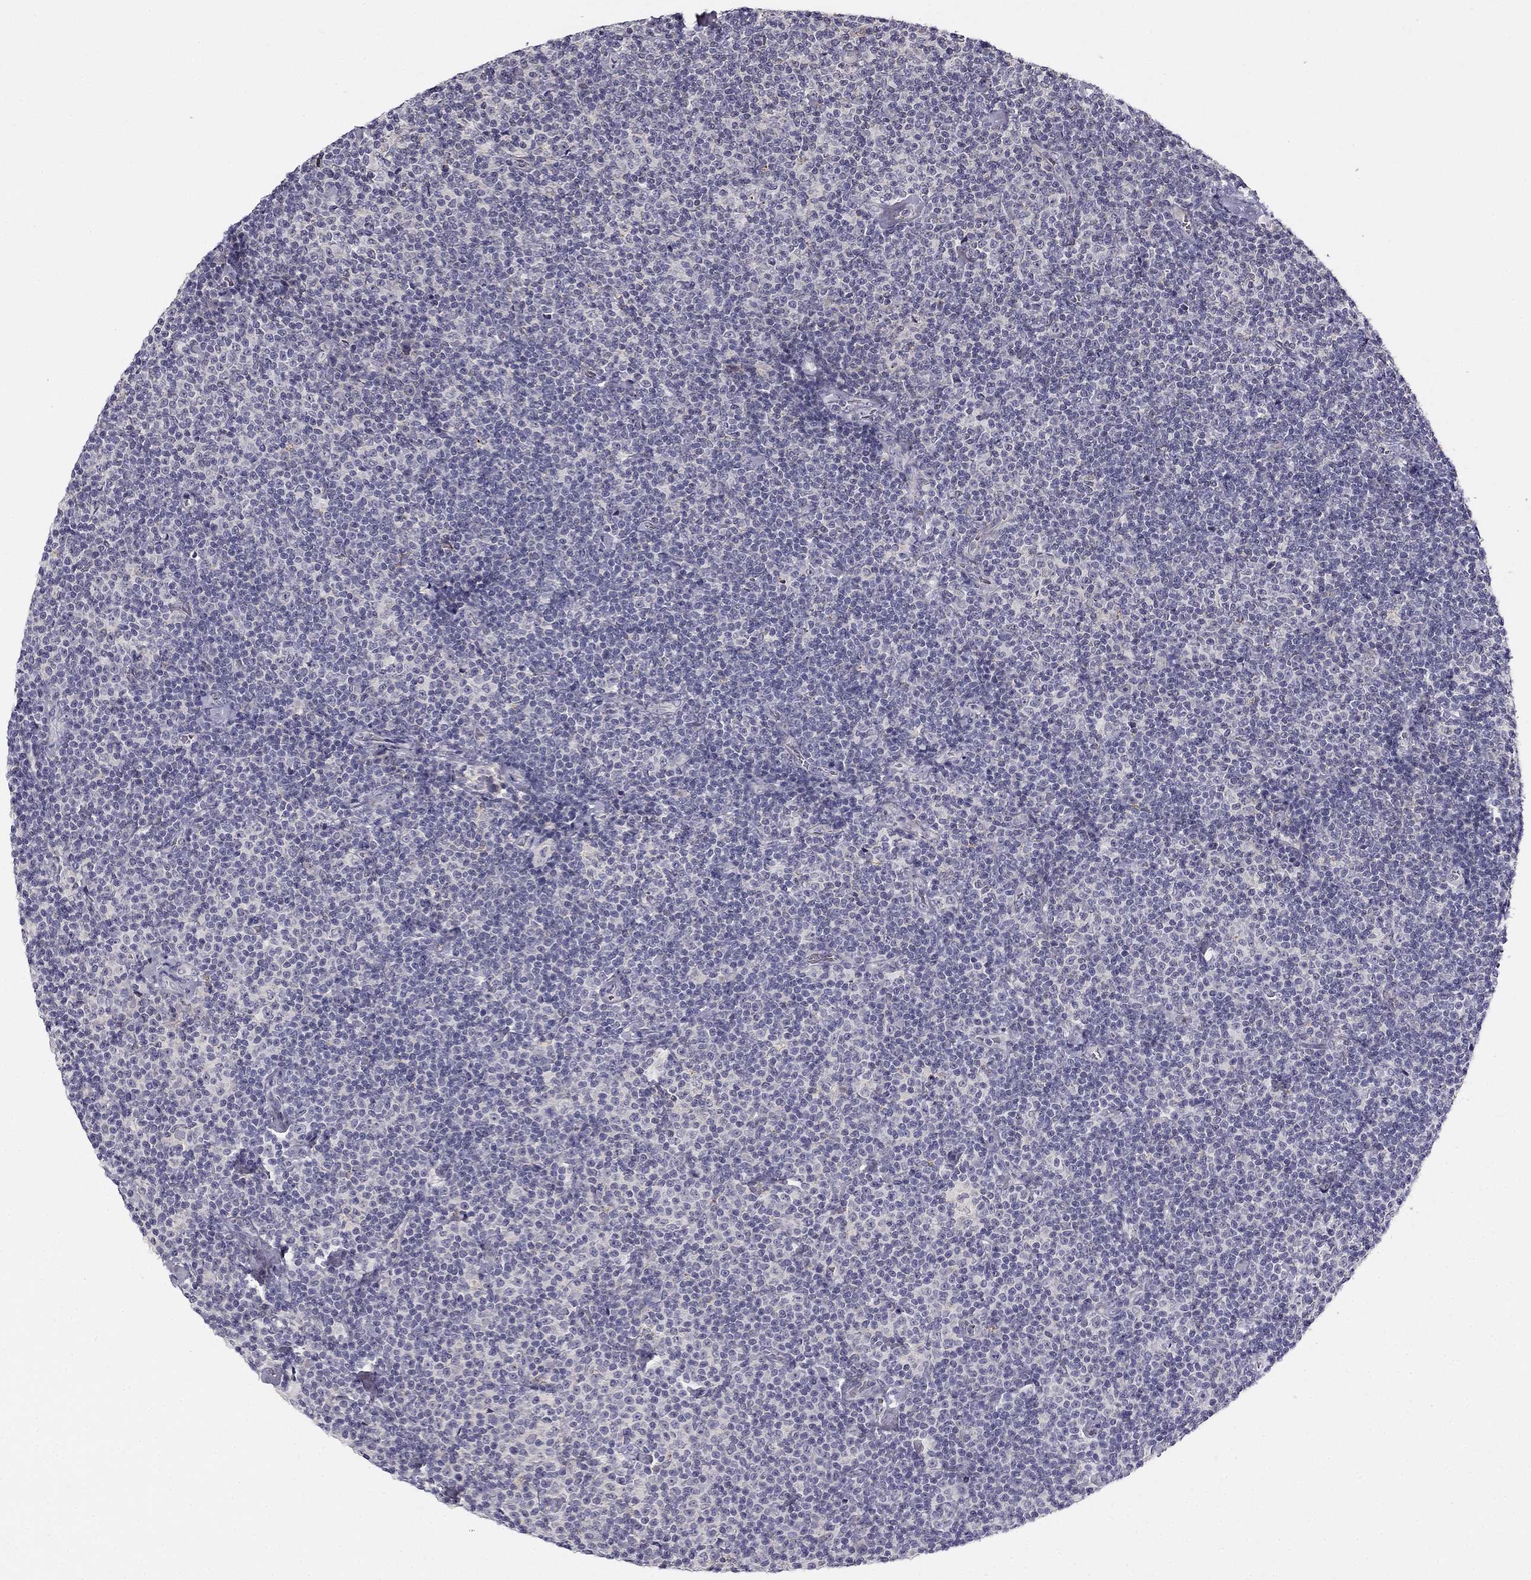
{"staining": {"intensity": "negative", "quantity": "none", "location": "none"}, "tissue": "lymphoma", "cell_type": "Tumor cells", "image_type": "cancer", "snomed": [{"axis": "morphology", "description": "Malignant lymphoma, non-Hodgkin's type, Low grade"}, {"axis": "topography", "description": "Lymph node"}], "caption": "Immunohistochemistry (IHC) photomicrograph of neoplastic tissue: lymphoma stained with DAB demonstrates no significant protein staining in tumor cells.", "gene": "CNR1", "patient": {"sex": "male", "age": 81}}